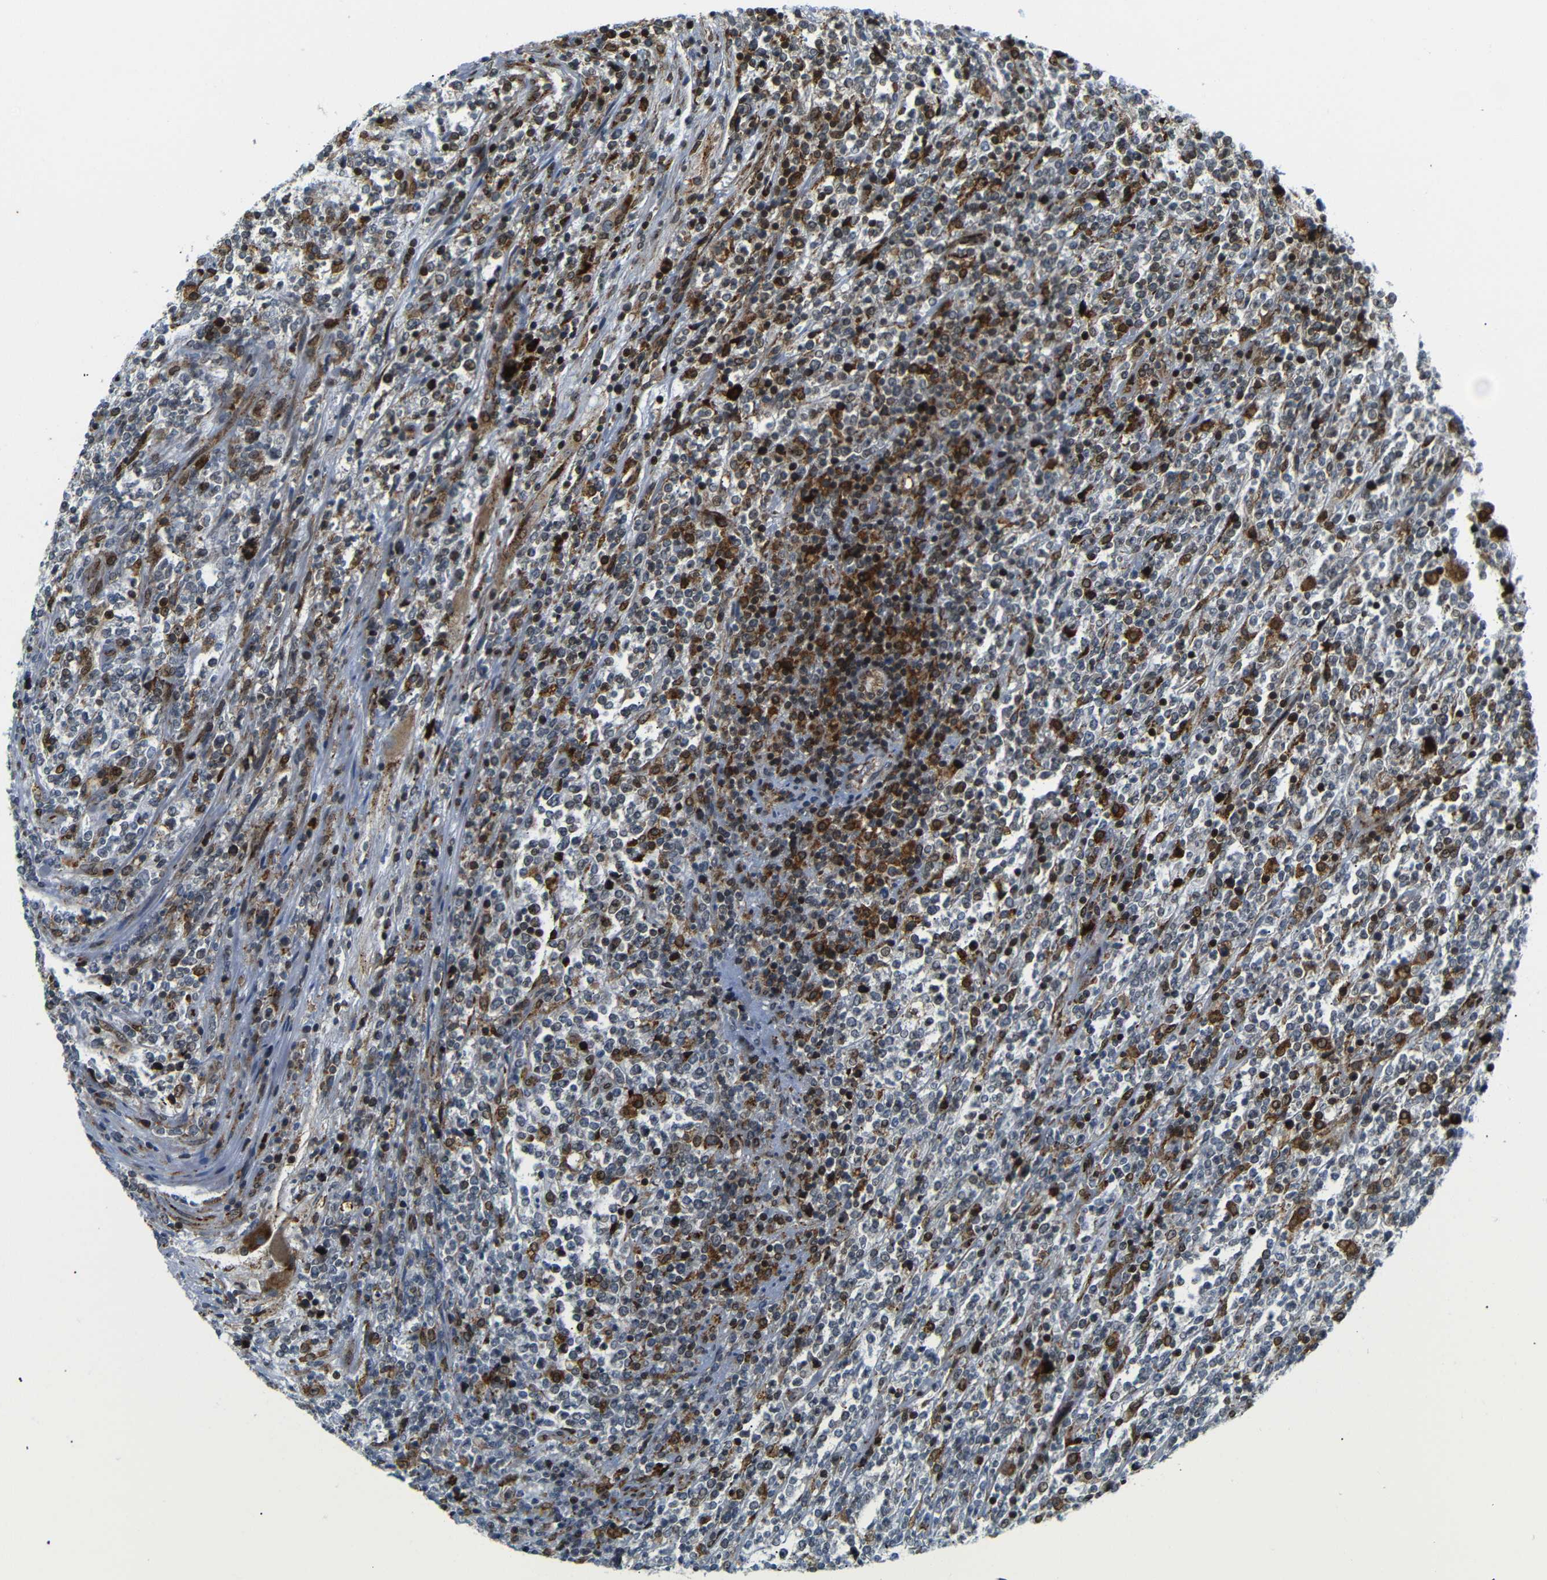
{"staining": {"intensity": "strong", "quantity": "<25%", "location": "nuclear"}, "tissue": "lymphoma", "cell_type": "Tumor cells", "image_type": "cancer", "snomed": [{"axis": "morphology", "description": "Malignant lymphoma, non-Hodgkin's type, High grade"}, {"axis": "topography", "description": "Soft tissue"}], "caption": "IHC of human lymphoma demonstrates medium levels of strong nuclear staining in about <25% of tumor cells. The staining was performed using DAB, with brown indicating positive protein expression. Nuclei are stained blue with hematoxylin.", "gene": "SPCS2", "patient": {"sex": "male", "age": 18}}